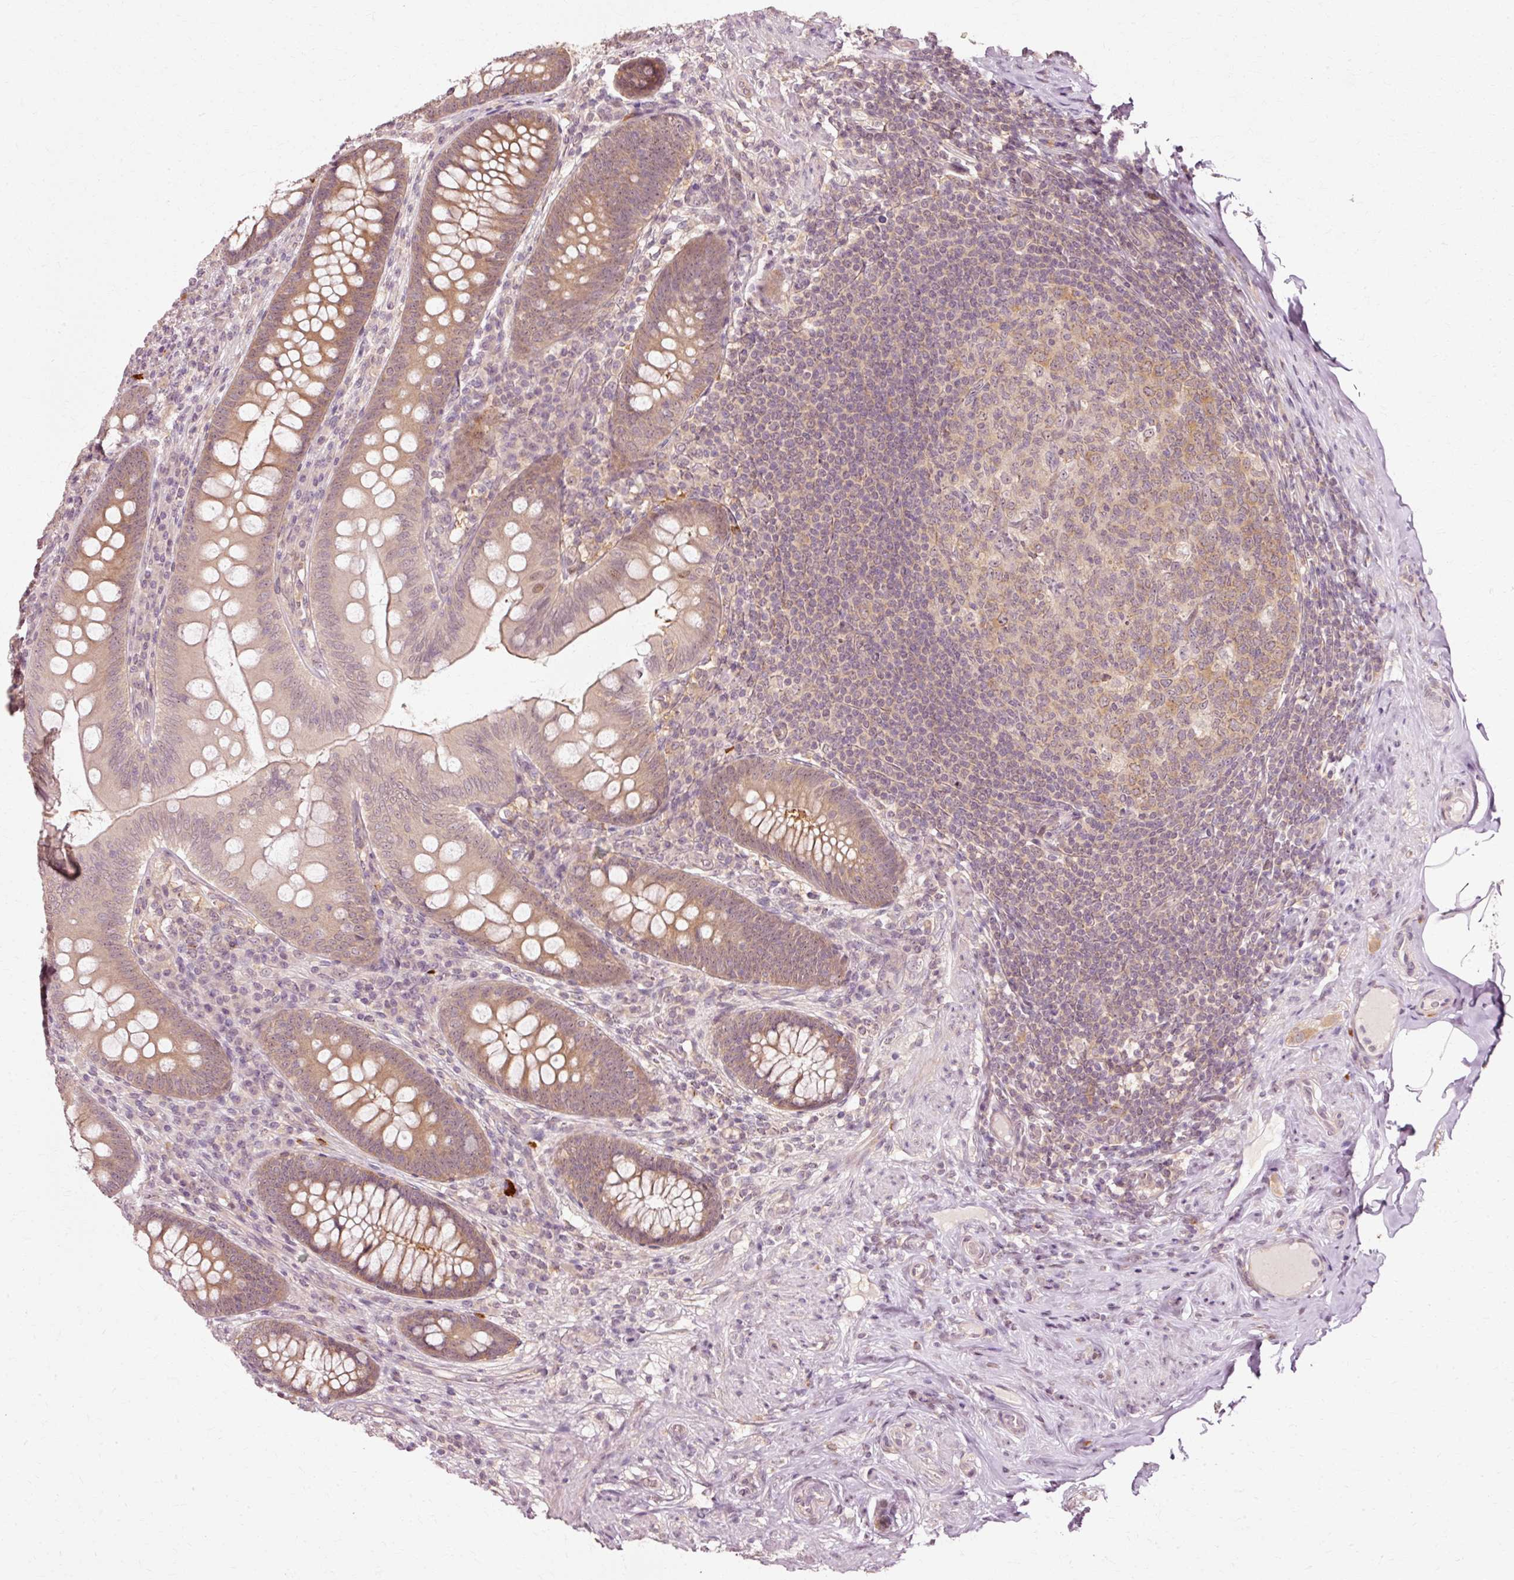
{"staining": {"intensity": "moderate", "quantity": ">75%", "location": "cytoplasmic/membranous"}, "tissue": "appendix", "cell_type": "Glandular cells", "image_type": "normal", "snomed": [{"axis": "morphology", "description": "Normal tissue, NOS"}, {"axis": "topography", "description": "Appendix"}], "caption": "This is a histology image of immunohistochemistry (IHC) staining of normal appendix, which shows moderate positivity in the cytoplasmic/membranous of glandular cells.", "gene": "RGPD5", "patient": {"sex": "male", "age": 71}}